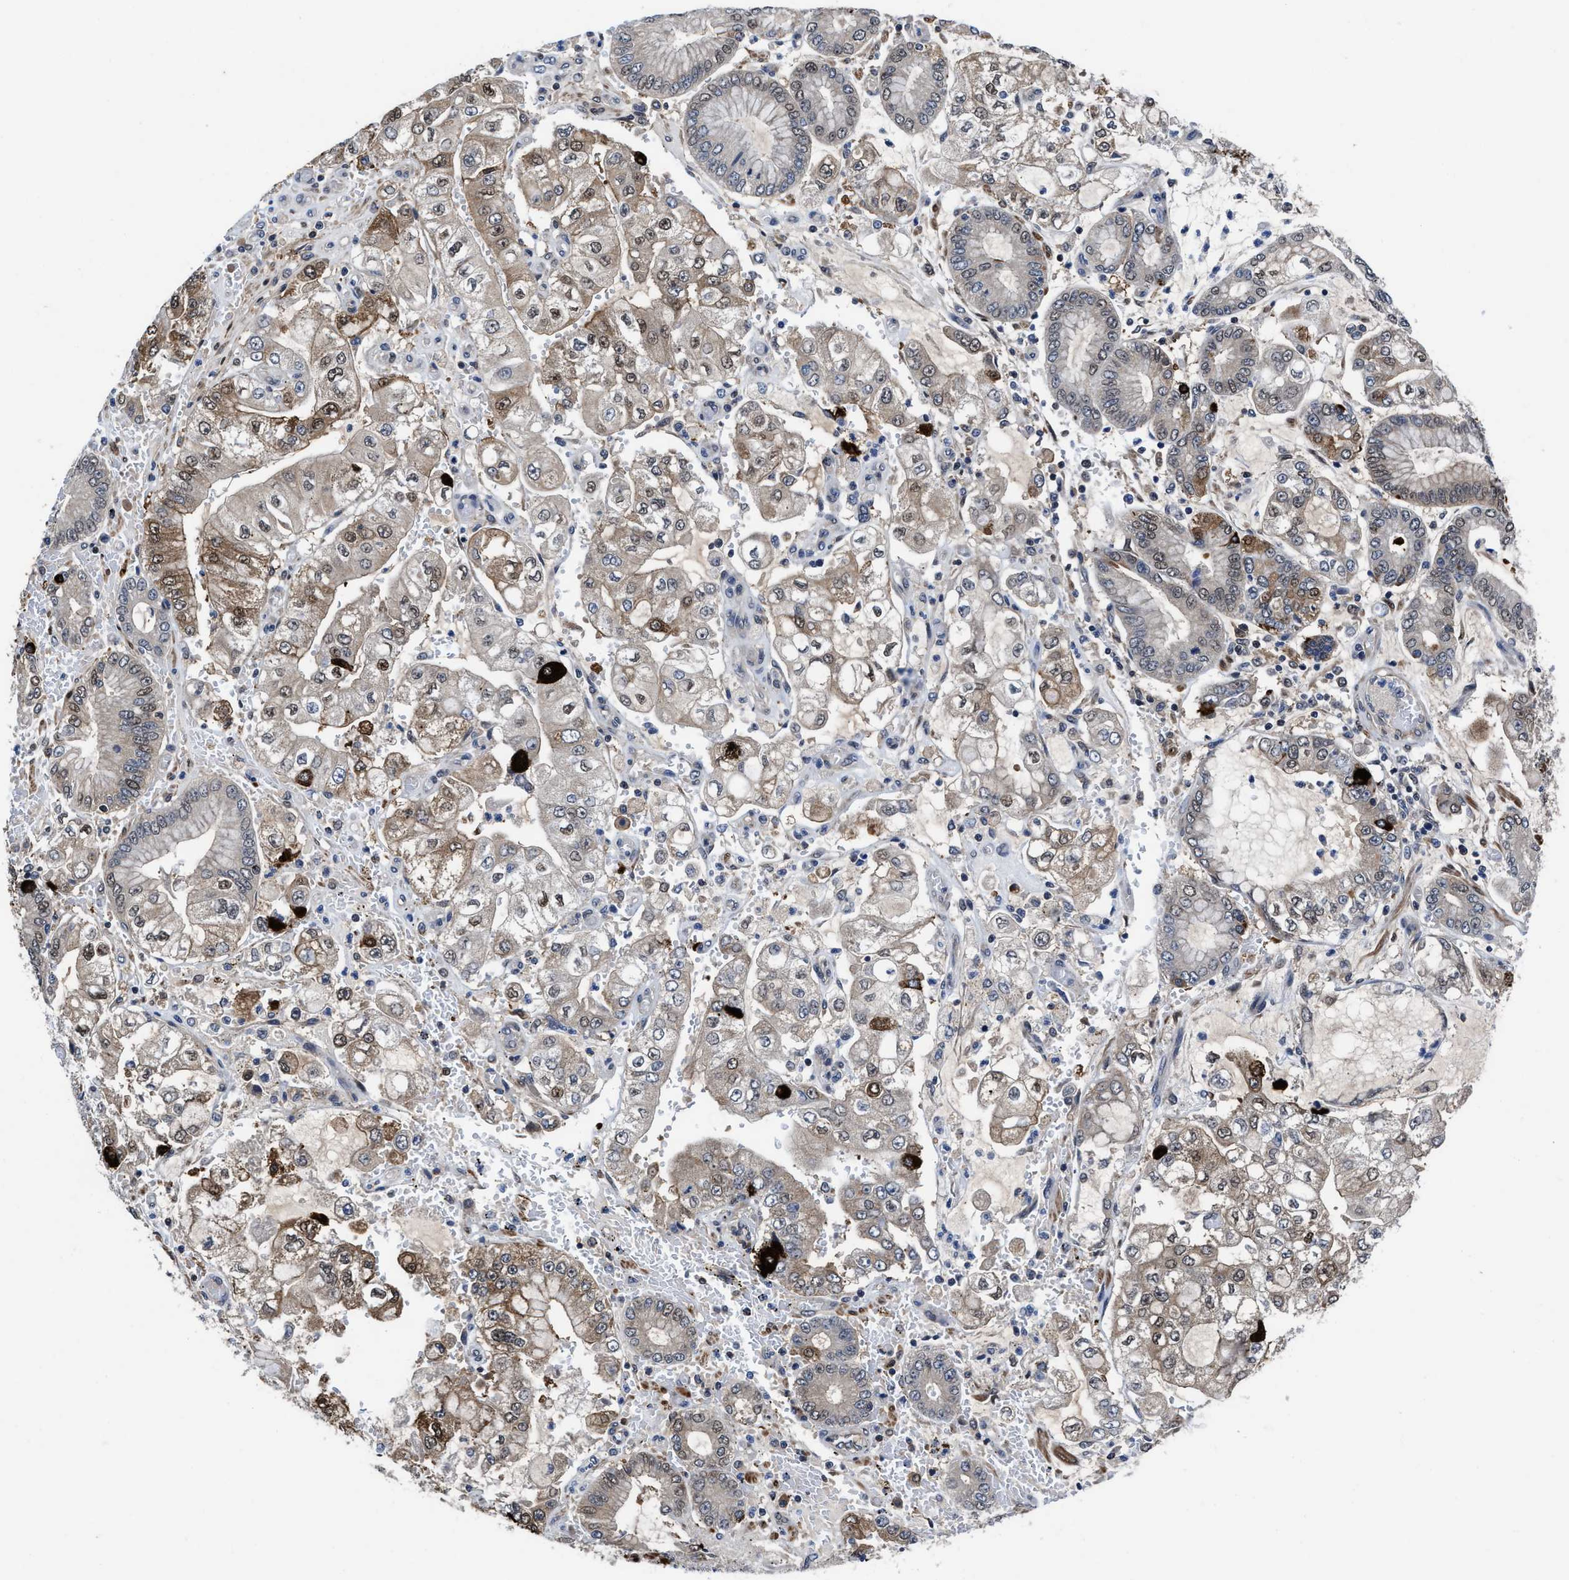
{"staining": {"intensity": "moderate", "quantity": "25%-75%", "location": "cytoplasmic/membranous,nuclear"}, "tissue": "stomach cancer", "cell_type": "Tumor cells", "image_type": "cancer", "snomed": [{"axis": "morphology", "description": "Adenocarcinoma, NOS"}, {"axis": "topography", "description": "Stomach"}], "caption": "Immunohistochemical staining of human stomach cancer reveals moderate cytoplasmic/membranous and nuclear protein staining in about 25%-75% of tumor cells.", "gene": "KIF12", "patient": {"sex": "male", "age": 76}}